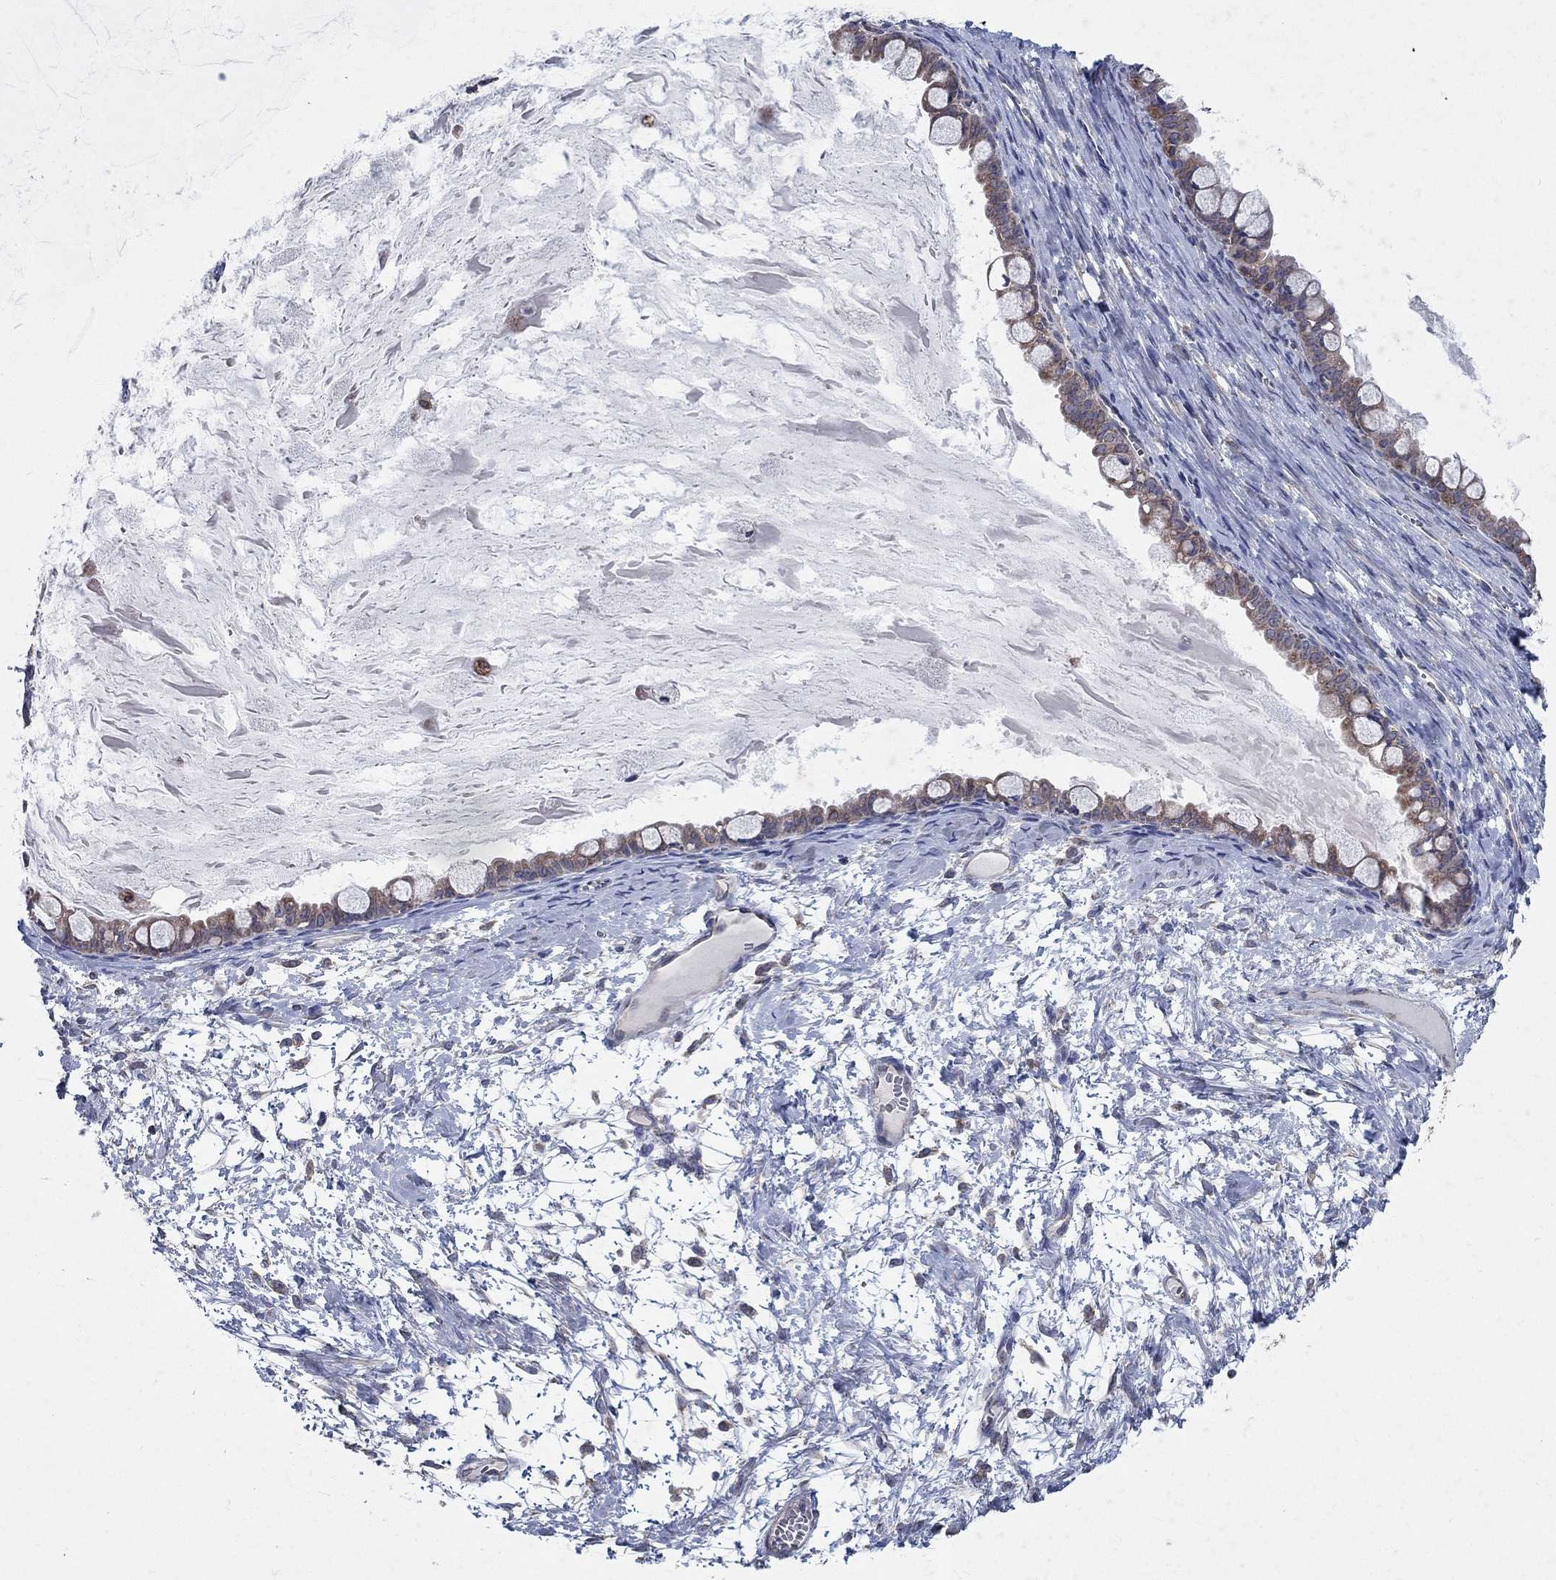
{"staining": {"intensity": "weak", "quantity": "25%-75%", "location": "cytoplasmic/membranous"}, "tissue": "ovarian cancer", "cell_type": "Tumor cells", "image_type": "cancer", "snomed": [{"axis": "morphology", "description": "Cystadenocarcinoma, mucinous, NOS"}, {"axis": "topography", "description": "Ovary"}], "caption": "Immunohistochemical staining of human ovarian cancer (mucinous cystadenocarcinoma) exhibits weak cytoplasmic/membranous protein positivity in about 25%-75% of tumor cells. (DAB = brown stain, brightfield microscopy at high magnification).", "gene": "NCEH1", "patient": {"sex": "female", "age": 63}}